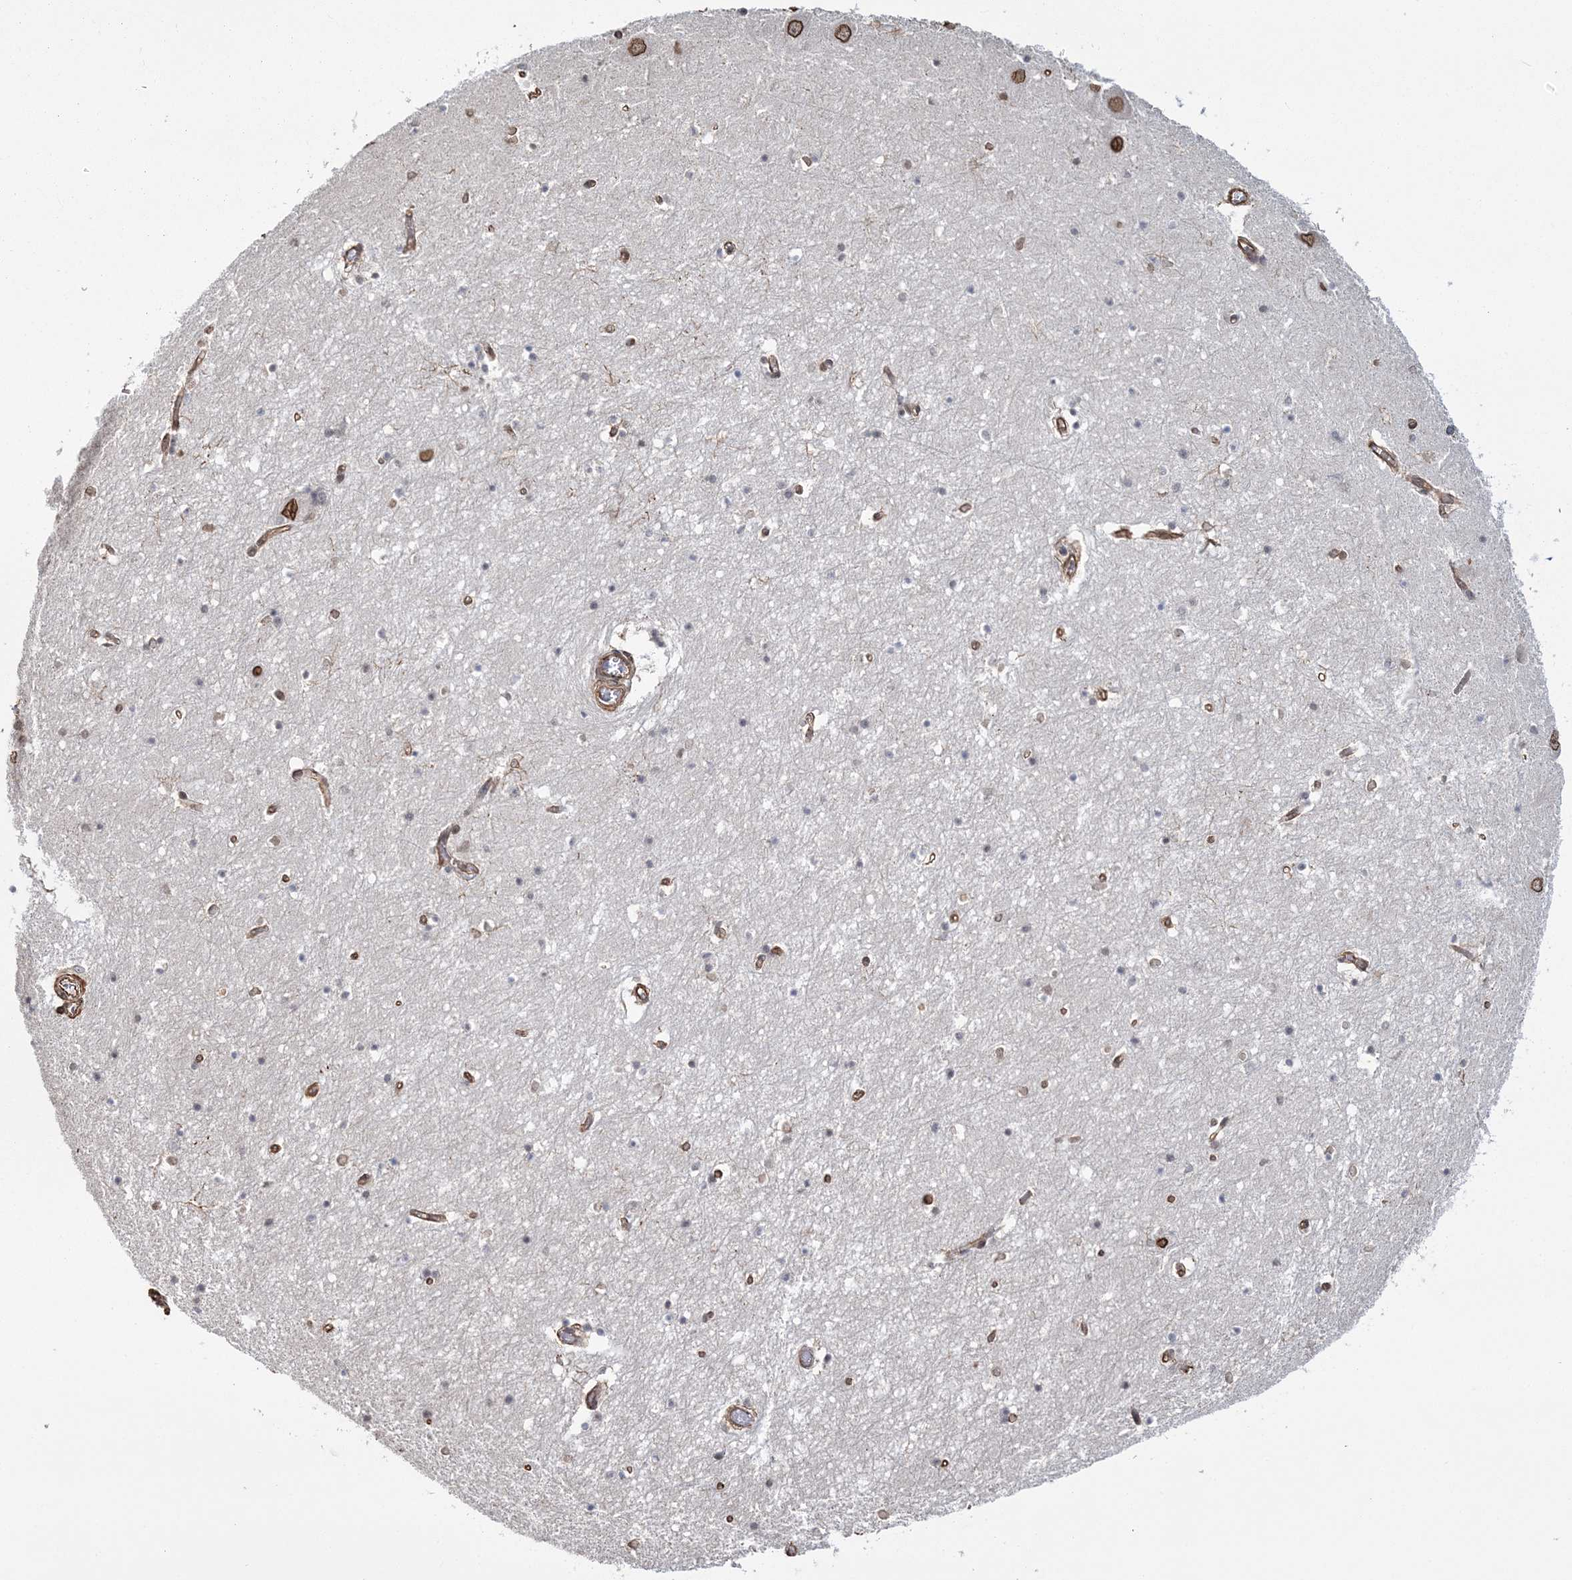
{"staining": {"intensity": "strong", "quantity": "<25%", "location": "nuclear"}, "tissue": "hippocampus", "cell_type": "Glial cells", "image_type": "normal", "snomed": [{"axis": "morphology", "description": "Normal tissue, NOS"}, {"axis": "topography", "description": "Hippocampus"}], "caption": "Strong nuclear staining is appreciated in approximately <25% of glial cells in normal hippocampus. (DAB = brown stain, brightfield microscopy at high magnification).", "gene": "ATP11B", "patient": {"sex": "male", "age": 70}}